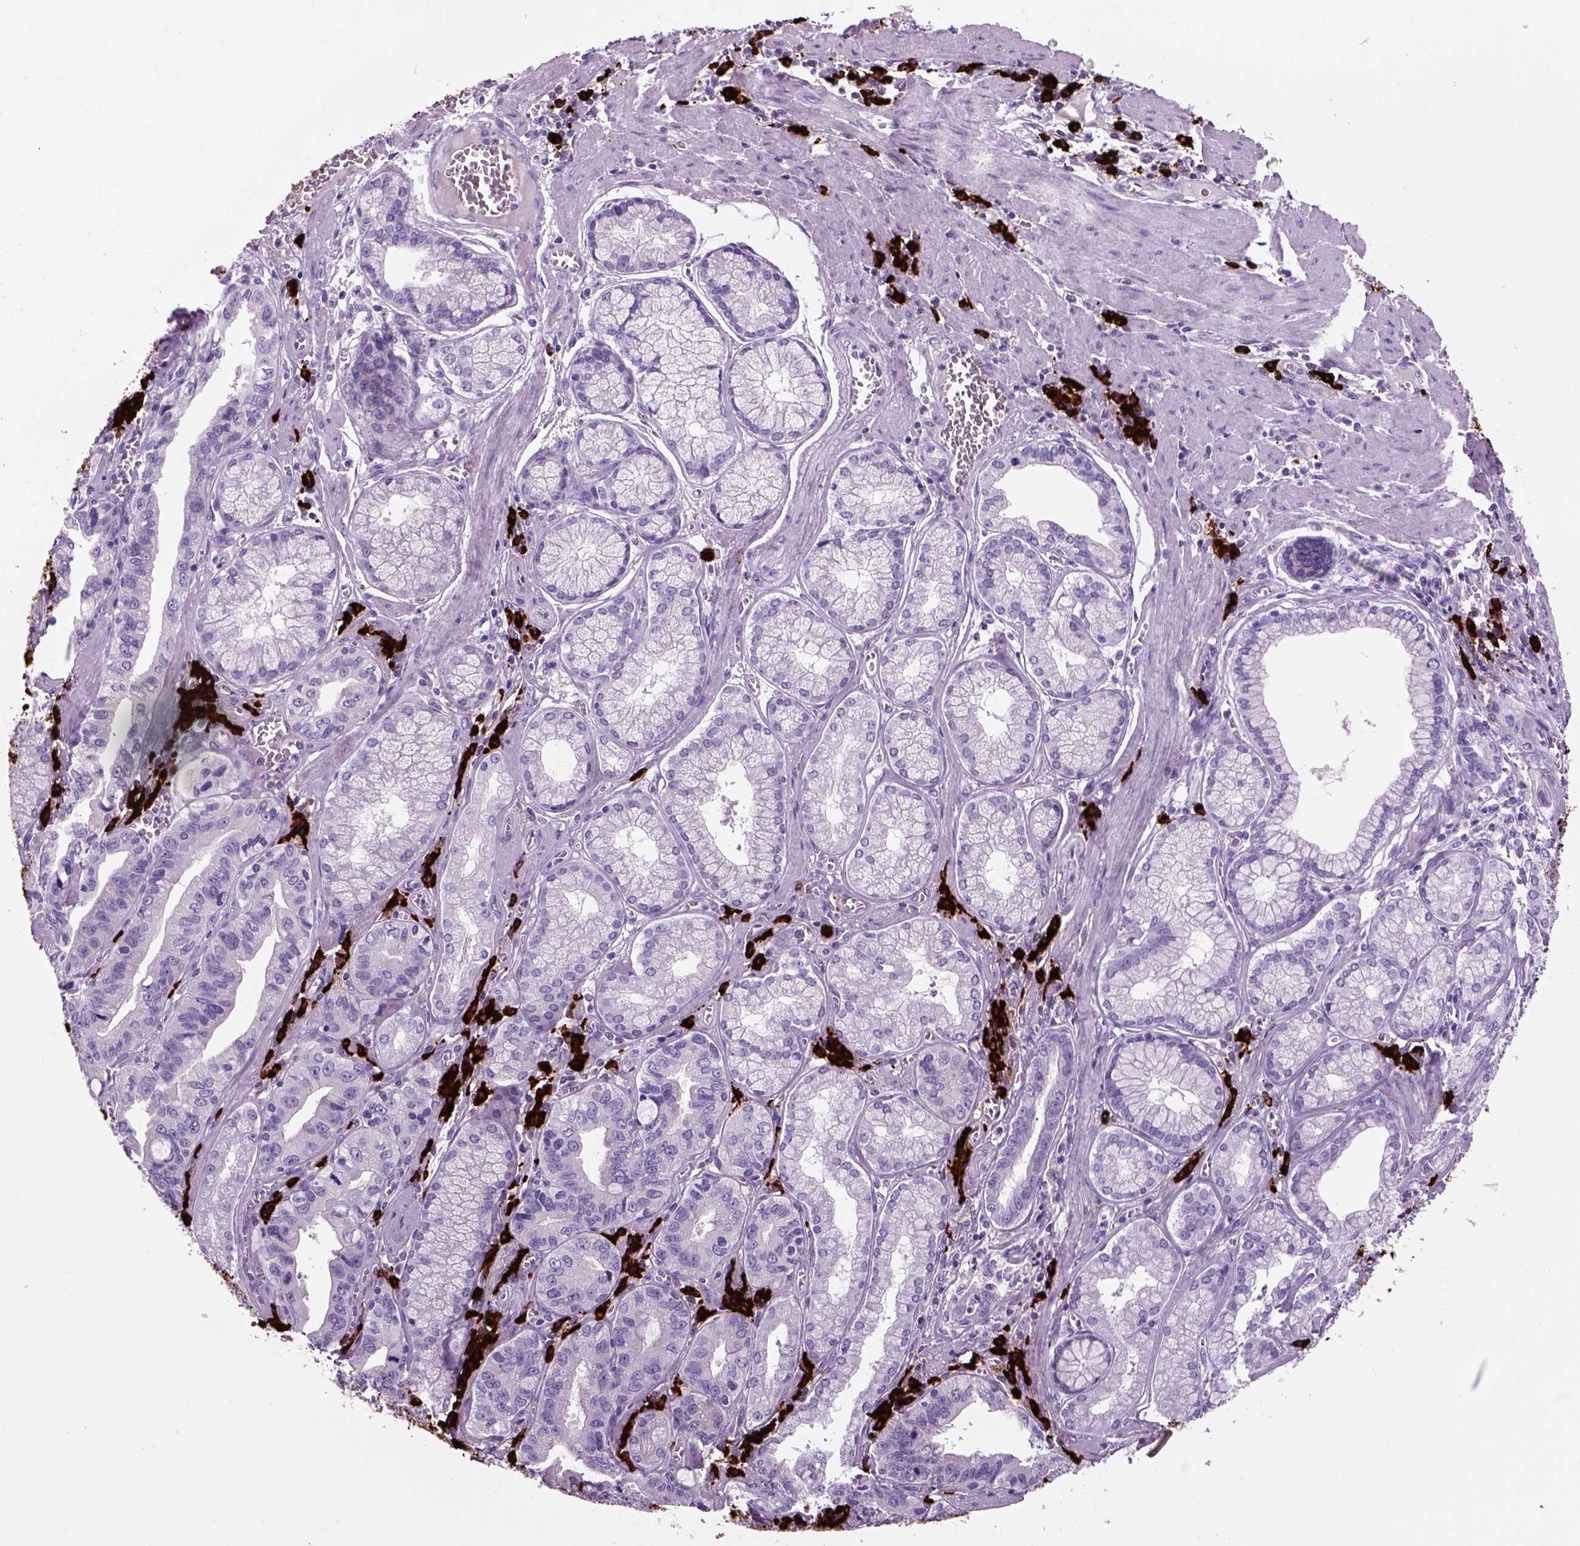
{"staining": {"intensity": "negative", "quantity": "none", "location": "none"}, "tissue": "stomach cancer", "cell_type": "Tumor cells", "image_type": "cancer", "snomed": [{"axis": "morphology", "description": "Adenocarcinoma, NOS"}, {"axis": "topography", "description": "Stomach, lower"}], "caption": "High power microscopy photomicrograph of an immunohistochemistry photomicrograph of stomach cancer (adenocarcinoma), revealing no significant positivity in tumor cells.", "gene": "MZB1", "patient": {"sex": "female", "age": 76}}